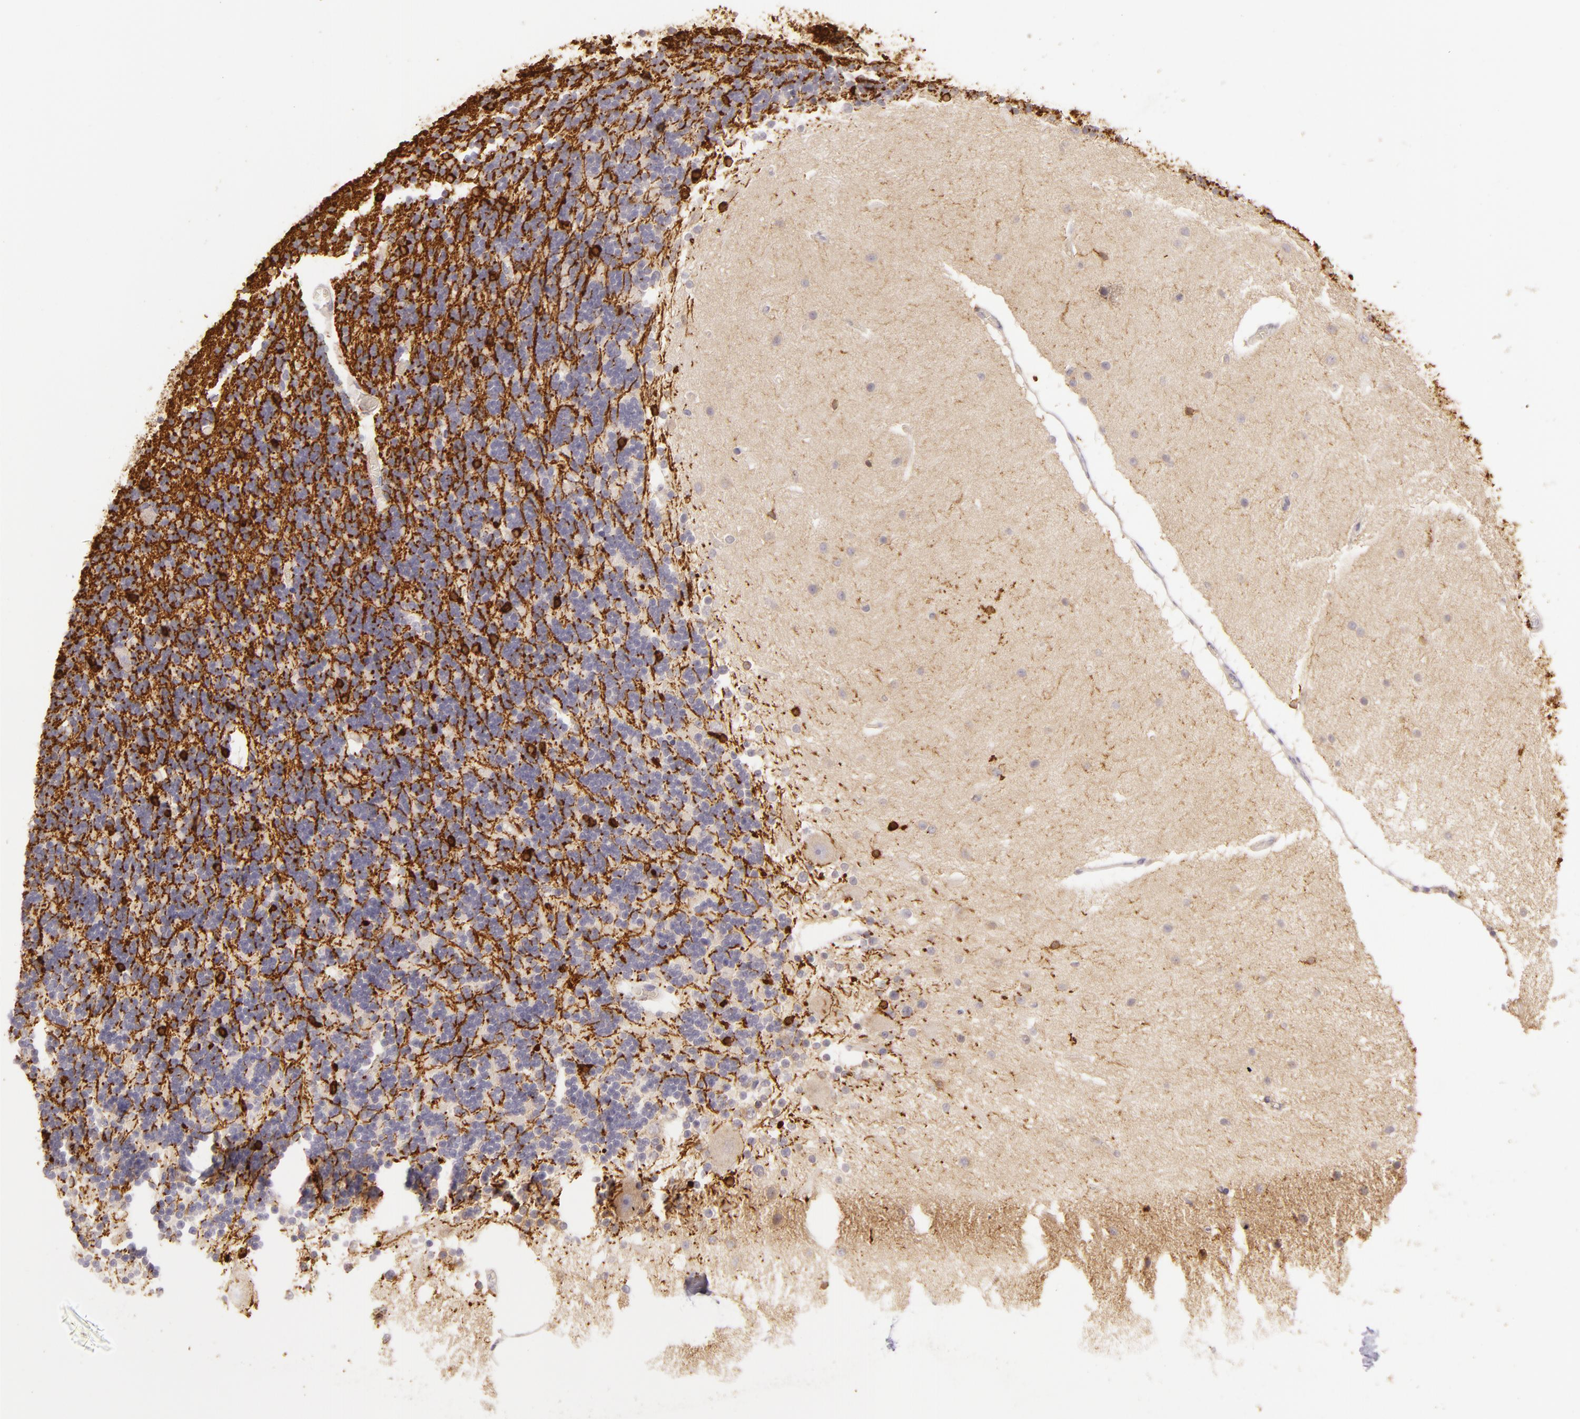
{"staining": {"intensity": "moderate", "quantity": "<25%", "location": "cytoplasmic/membranous"}, "tissue": "cerebellum", "cell_type": "Cells in granular layer", "image_type": "normal", "snomed": [{"axis": "morphology", "description": "Normal tissue, NOS"}, {"axis": "topography", "description": "Cerebellum"}], "caption": "Moderate cytoplasmic/membranous staining for a protein is present in approximately <25% of cells in granular layer of normal cerebellum using immunohistochemistry.", "gene": "ZC3H7B", "patient": {"sex": "female", "age": 54}}